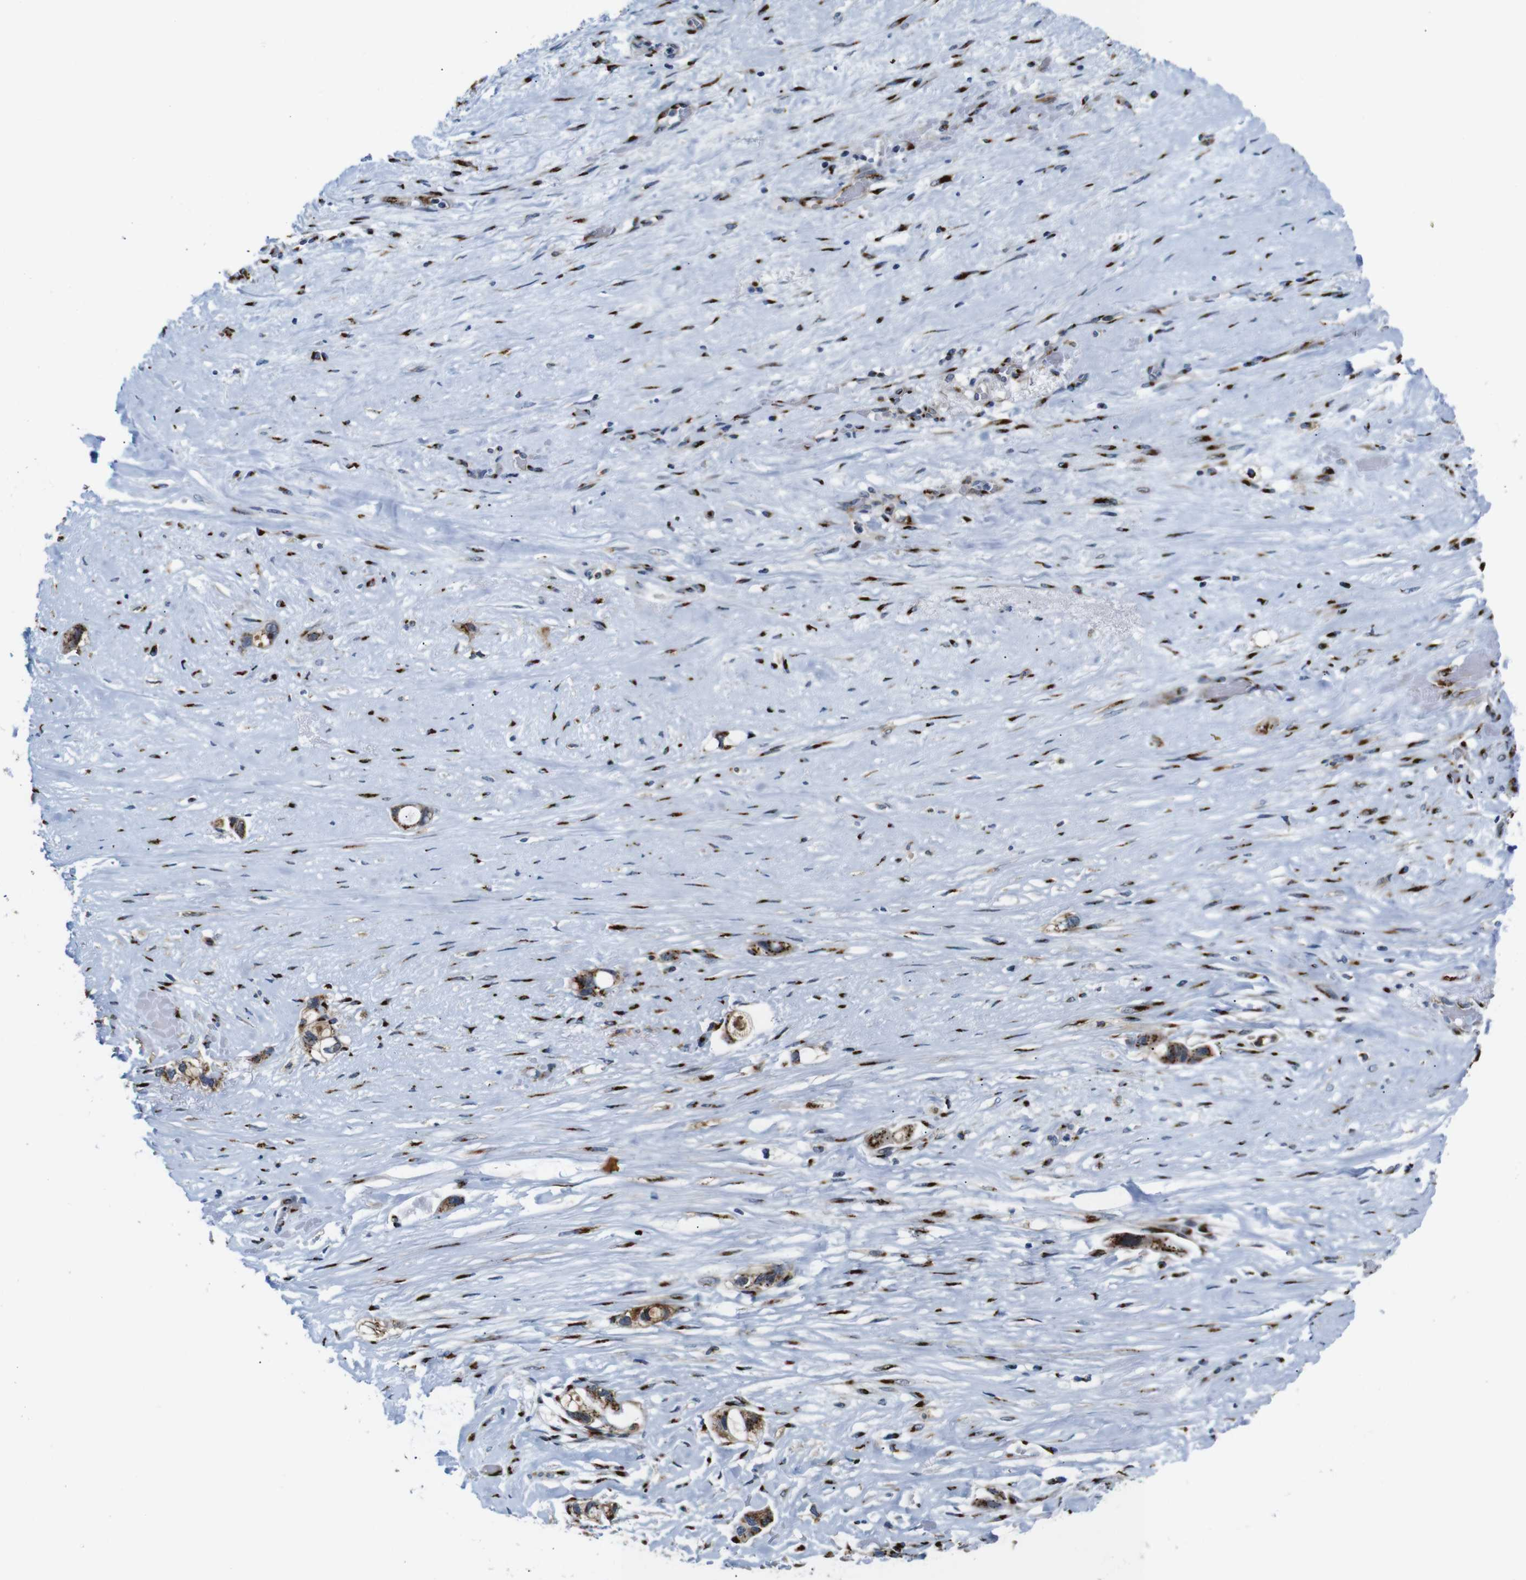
{"staining": {"intensity": "moderate", "quantity": ">75%", "location": "cytoplasmic/membranous"}, "tissue": "liver cancer", "cell_type": "Tumor cells", "image_type": "cancer", "snomed": [{"axis": "morphology", "description": "Cholangiocarcinoma"}, {"axis": "topography", "description": "Liver"}], "caption": "Immunohistochemical staining of liver cancer (cholangiocarcinoma) shows moderate cytoplasmic/membranous protein expression in about >75% of tumor cells.", "gene": "TGOLN2", "patient": {"sex": "female", "age": 65}}